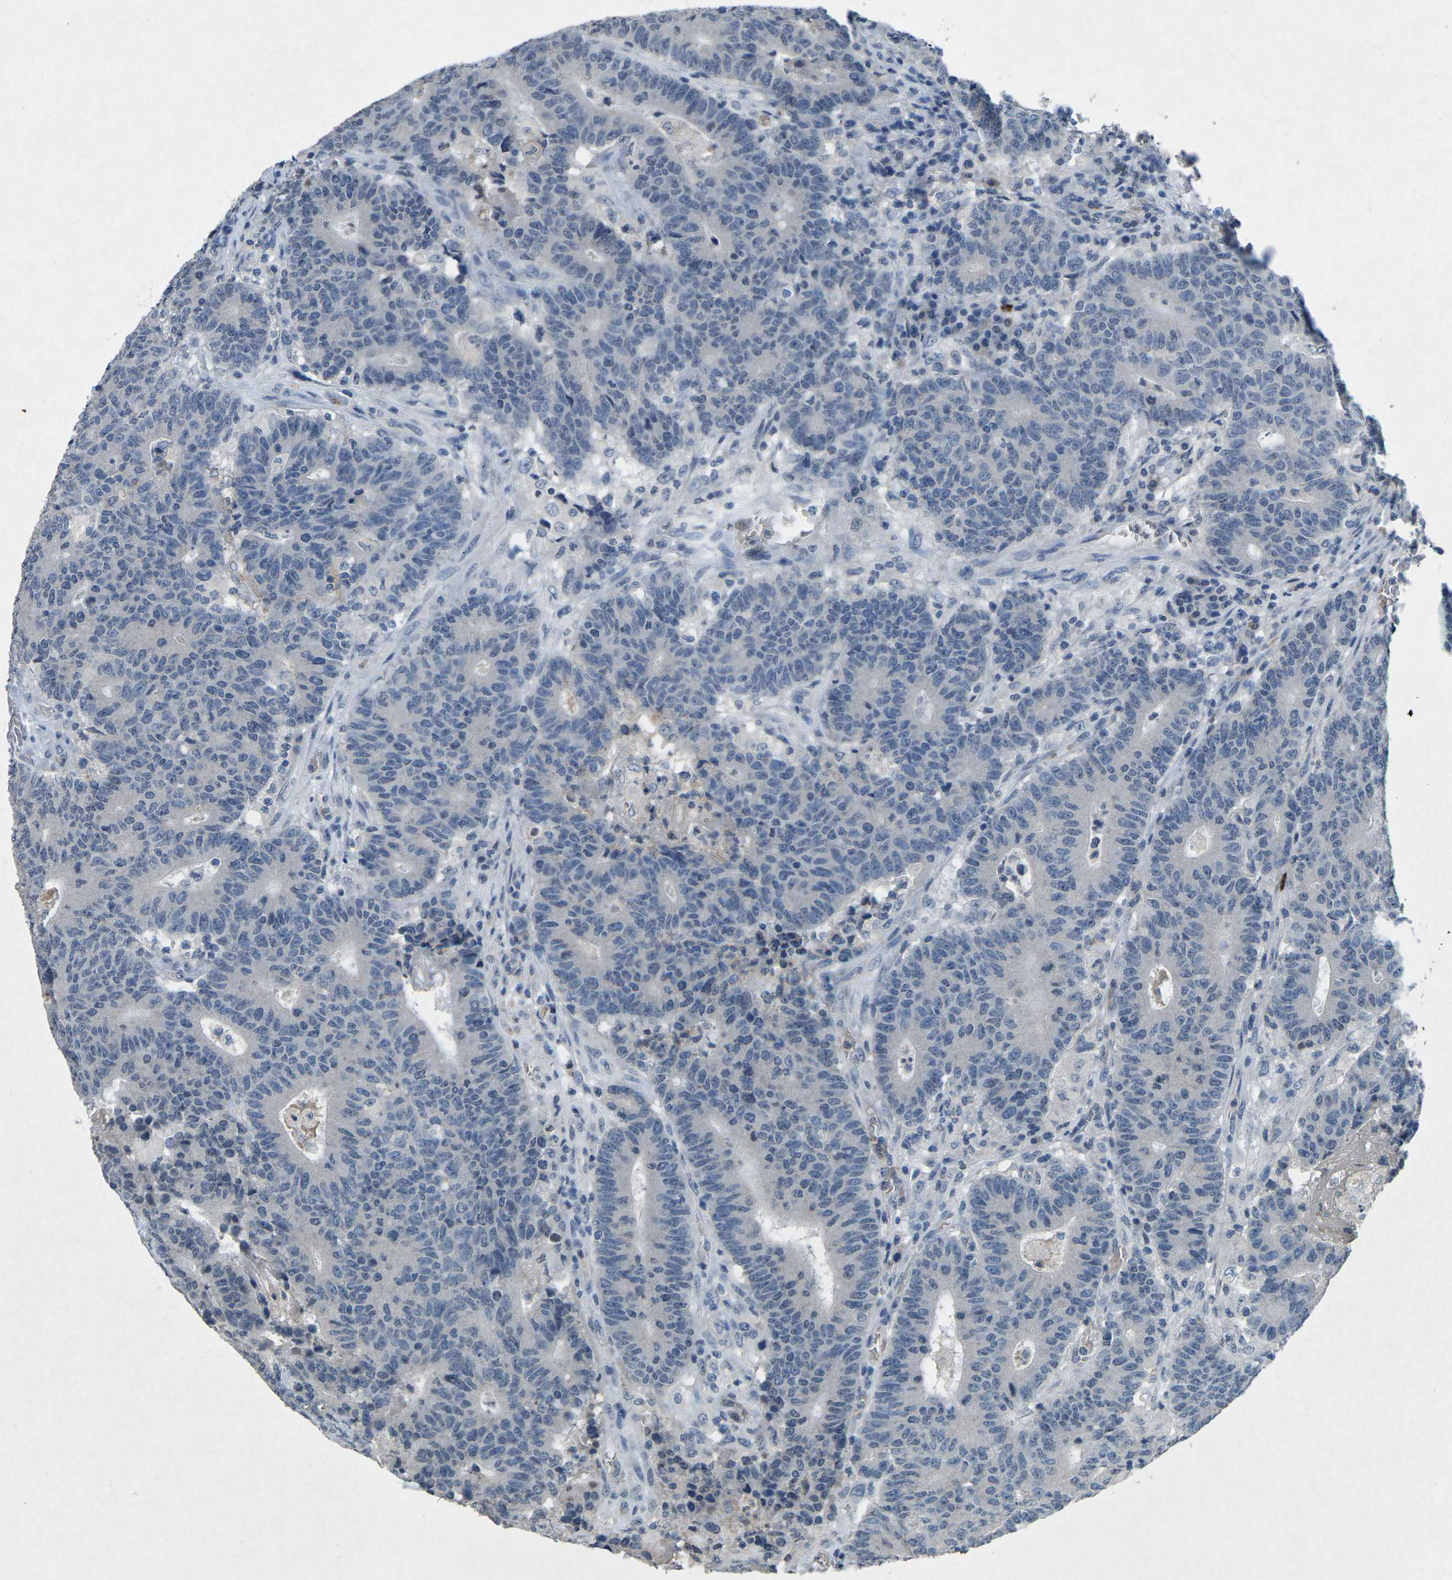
{"staining": {"intensity": "negative", "quantity": "none", "location": "none"}, "tissue": "colorectal cancer", "cell_type": "Tumor cells", "image_type": "cancer", "snomed": [{"axis": "morphology", "description": "Normal tissue, NOS"}, {"axis": "morphology", "description": "Adenocarcinoma, NOS"}, {"axis": "topography", "description": "Colon"}], "caption": "Immunohistochemistry photomicrograph of colorectal adenocarcinoma stained for a protein (brown), which shows no staining in tumor cells. Nuclei are stained in blue.", "gene": "PLG", "patient": {"sex": "female", "age": 75}}